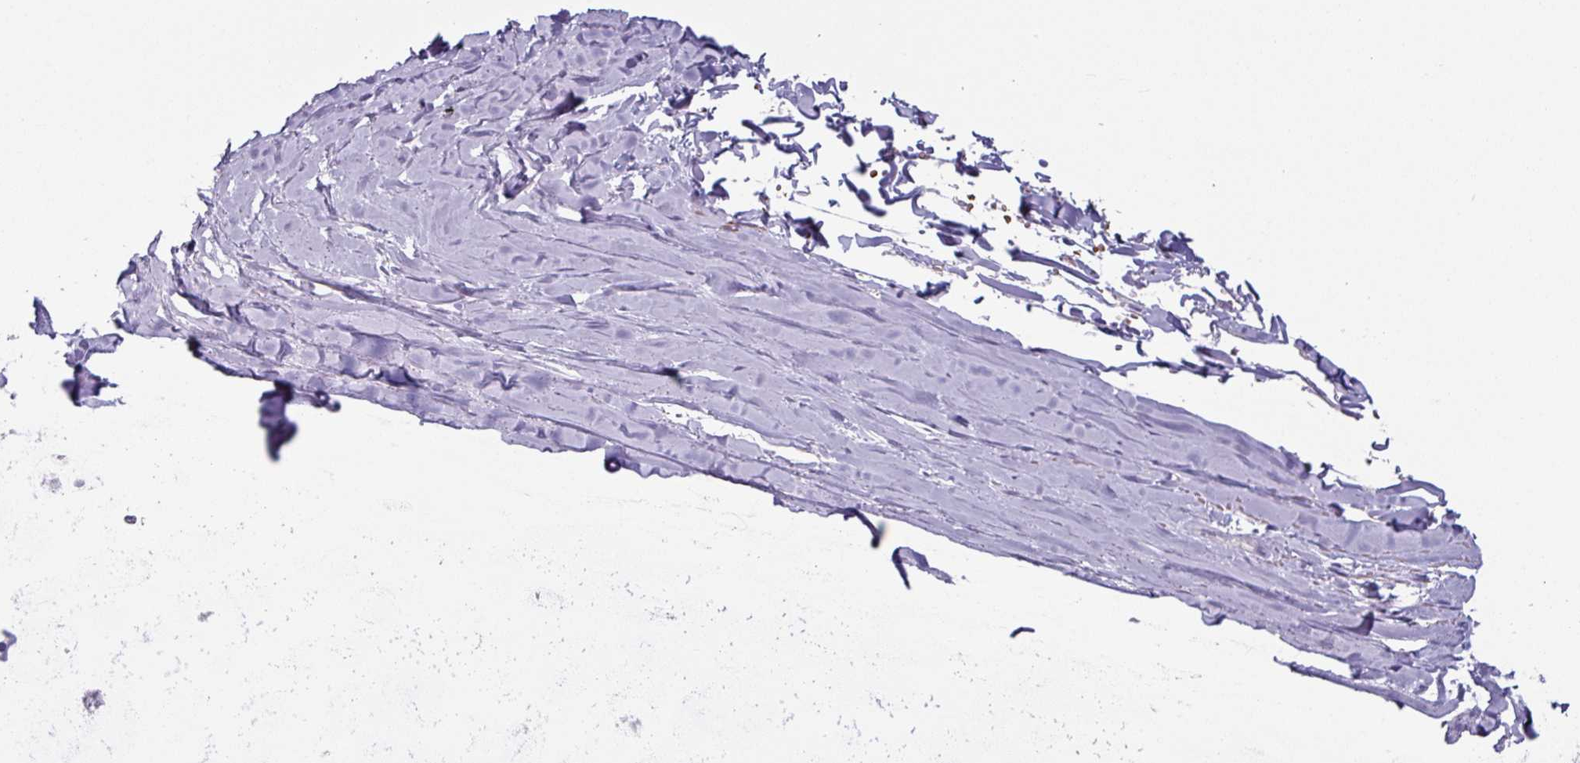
{"staining": {"intensity": "negative", "quantity": "none", "location": "none"}, "tissue": "soft tissue", "cell_type": "Chondrocytes", "image_type": "normal", "snomed": [{"axis": "morphology", "description": "Normal tissue, NOS"}, {"axis": "topography", "description": "Cartilage tissue"}, {"axis": "topography", "description": "Nasopharynx"}, {"axis": "topography", "description": "Thyroid gland"}], "caption": "IHC histopathology image of benign soft tissue stained for a protein (brown), which reveals no positivity in chondrocytes.", "gene": "CLCA1", "patient": {"sex": "male", "age": 63}}